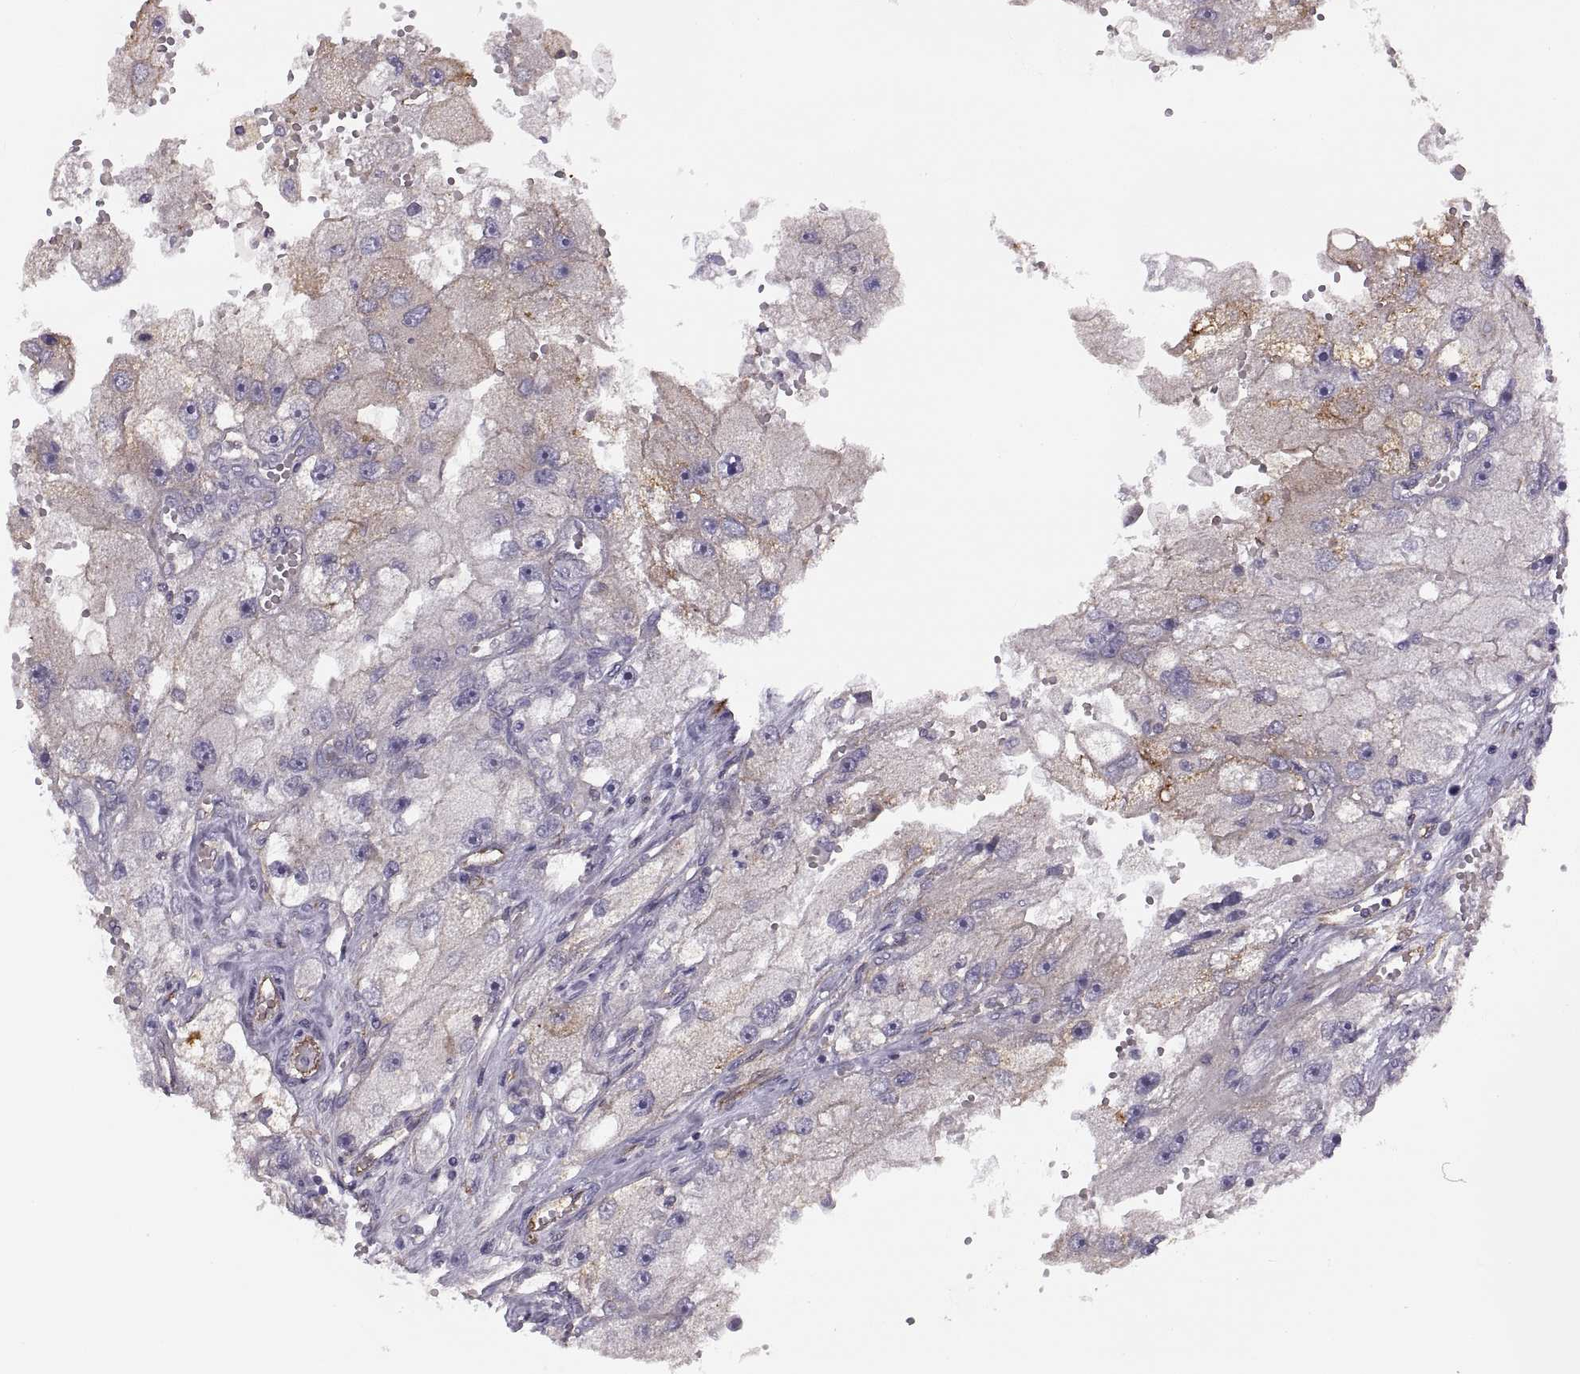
{"staining": {"intensity": "negative", "quantity": "none", "location": "none"}, "tissue": "renal cancer", "cell_type": "Tumor cells", "image_type": "cancer", "snomed": [{"axis": "morphology", "description": "Adenocarcinoma, NOS"}, {"axis": "topography", "description": "Kidney"}], "caption": "Immunohistochemistry (IHC) histopathology image of neoplastic tissue: human renal cancer stained with DAB (3,3'-diaminobenzidine) demonstrates no significant protein staining in tumor cells.", "gene": "RALB", "patient": {"sex": "male", "age": 63}}